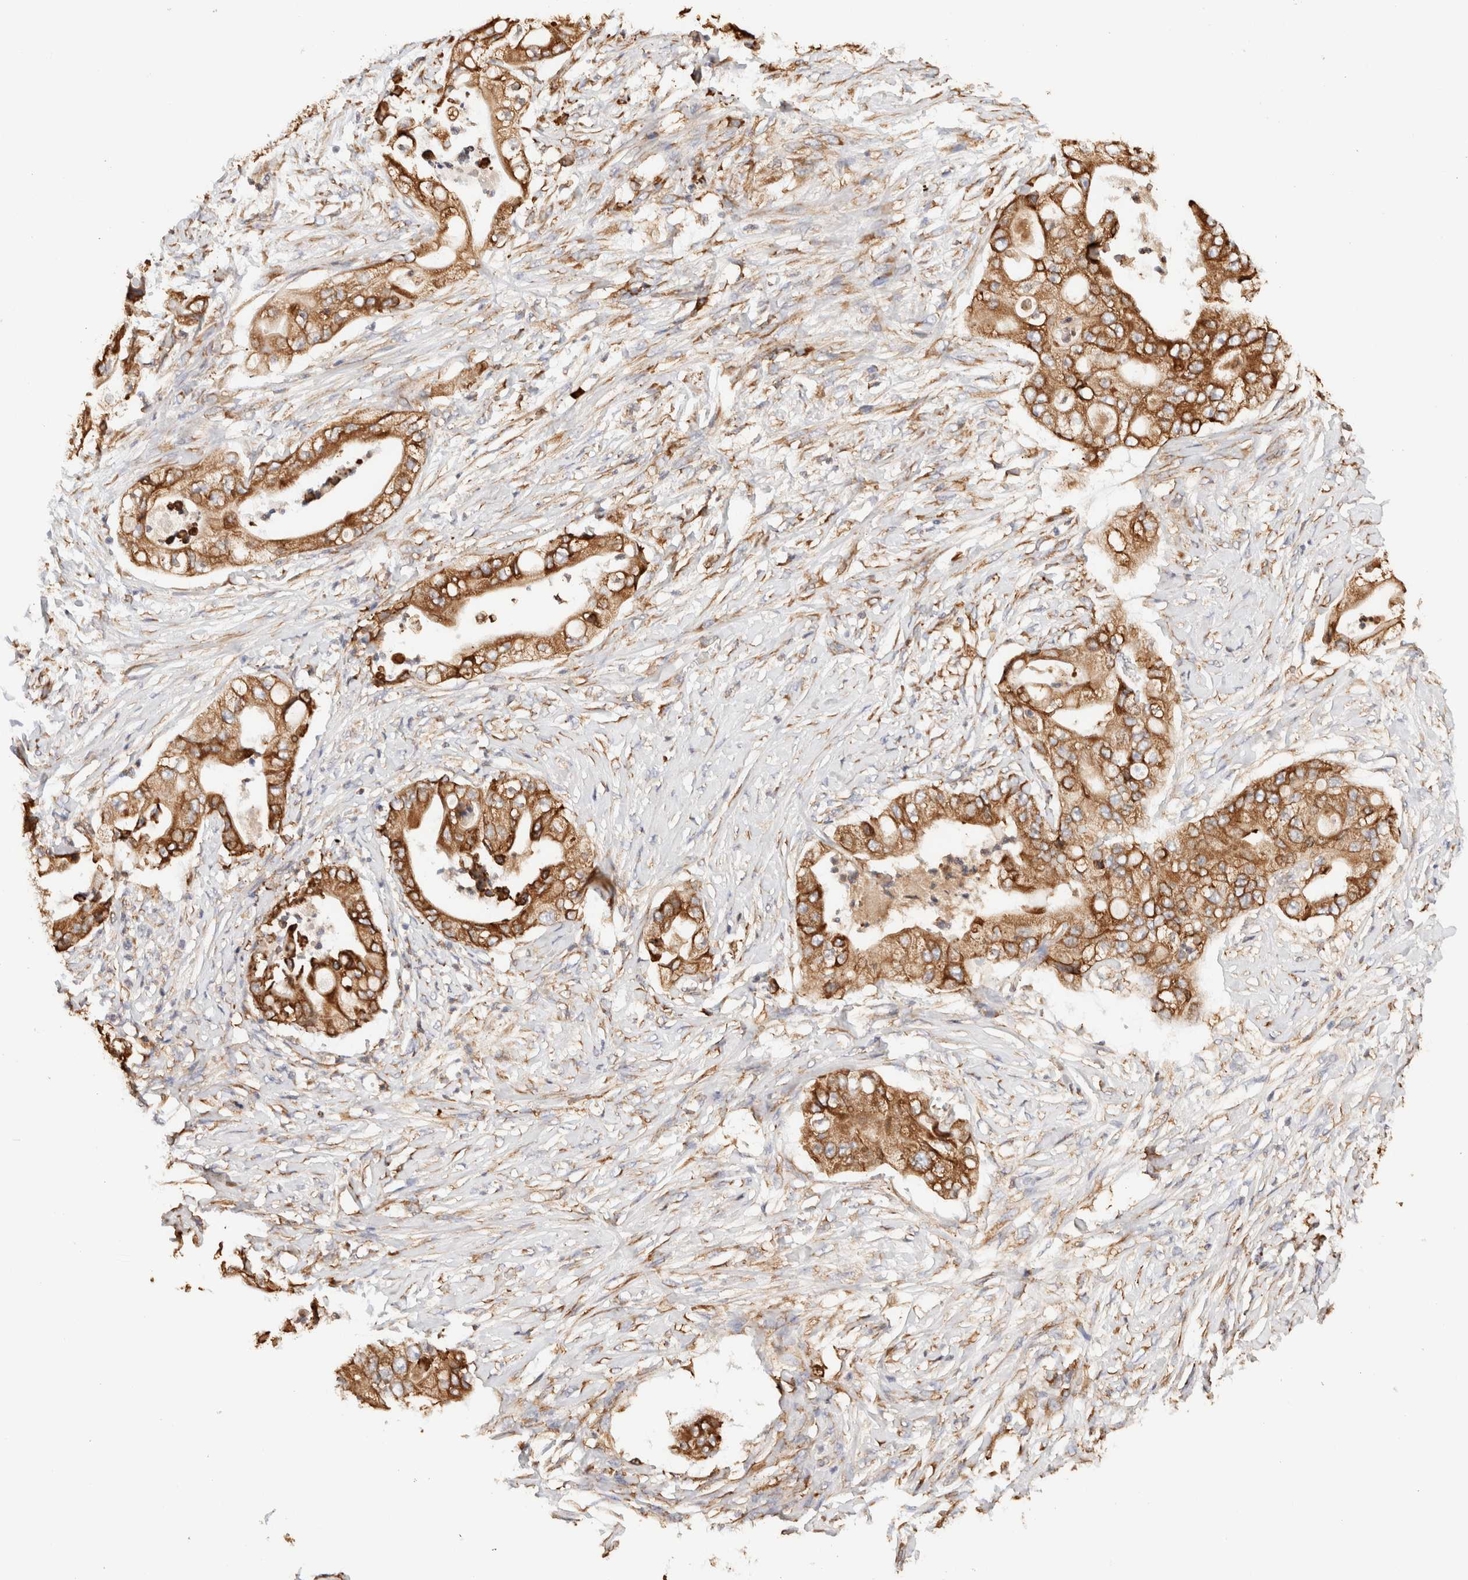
{"staining": {"intensity": "strong", "quantity": ">75%", "location": "cytoplasmic/membranous"}, "tissue": "stomach cancer", "cell_type": "Tumor cells", "image_type": "cancer", "snomed": [{"axis": "morphology", "description": "Adenocarcinoma, NOS"}, {"axis": "topography", "description": "Stomach"}], "caption": "Strong cytoplasmic/membranous protein staining is present in approximately >75% of tumor cells in stomach cancer.", "gene": "FER", "patient": {"sex": "female", "age": 73}}